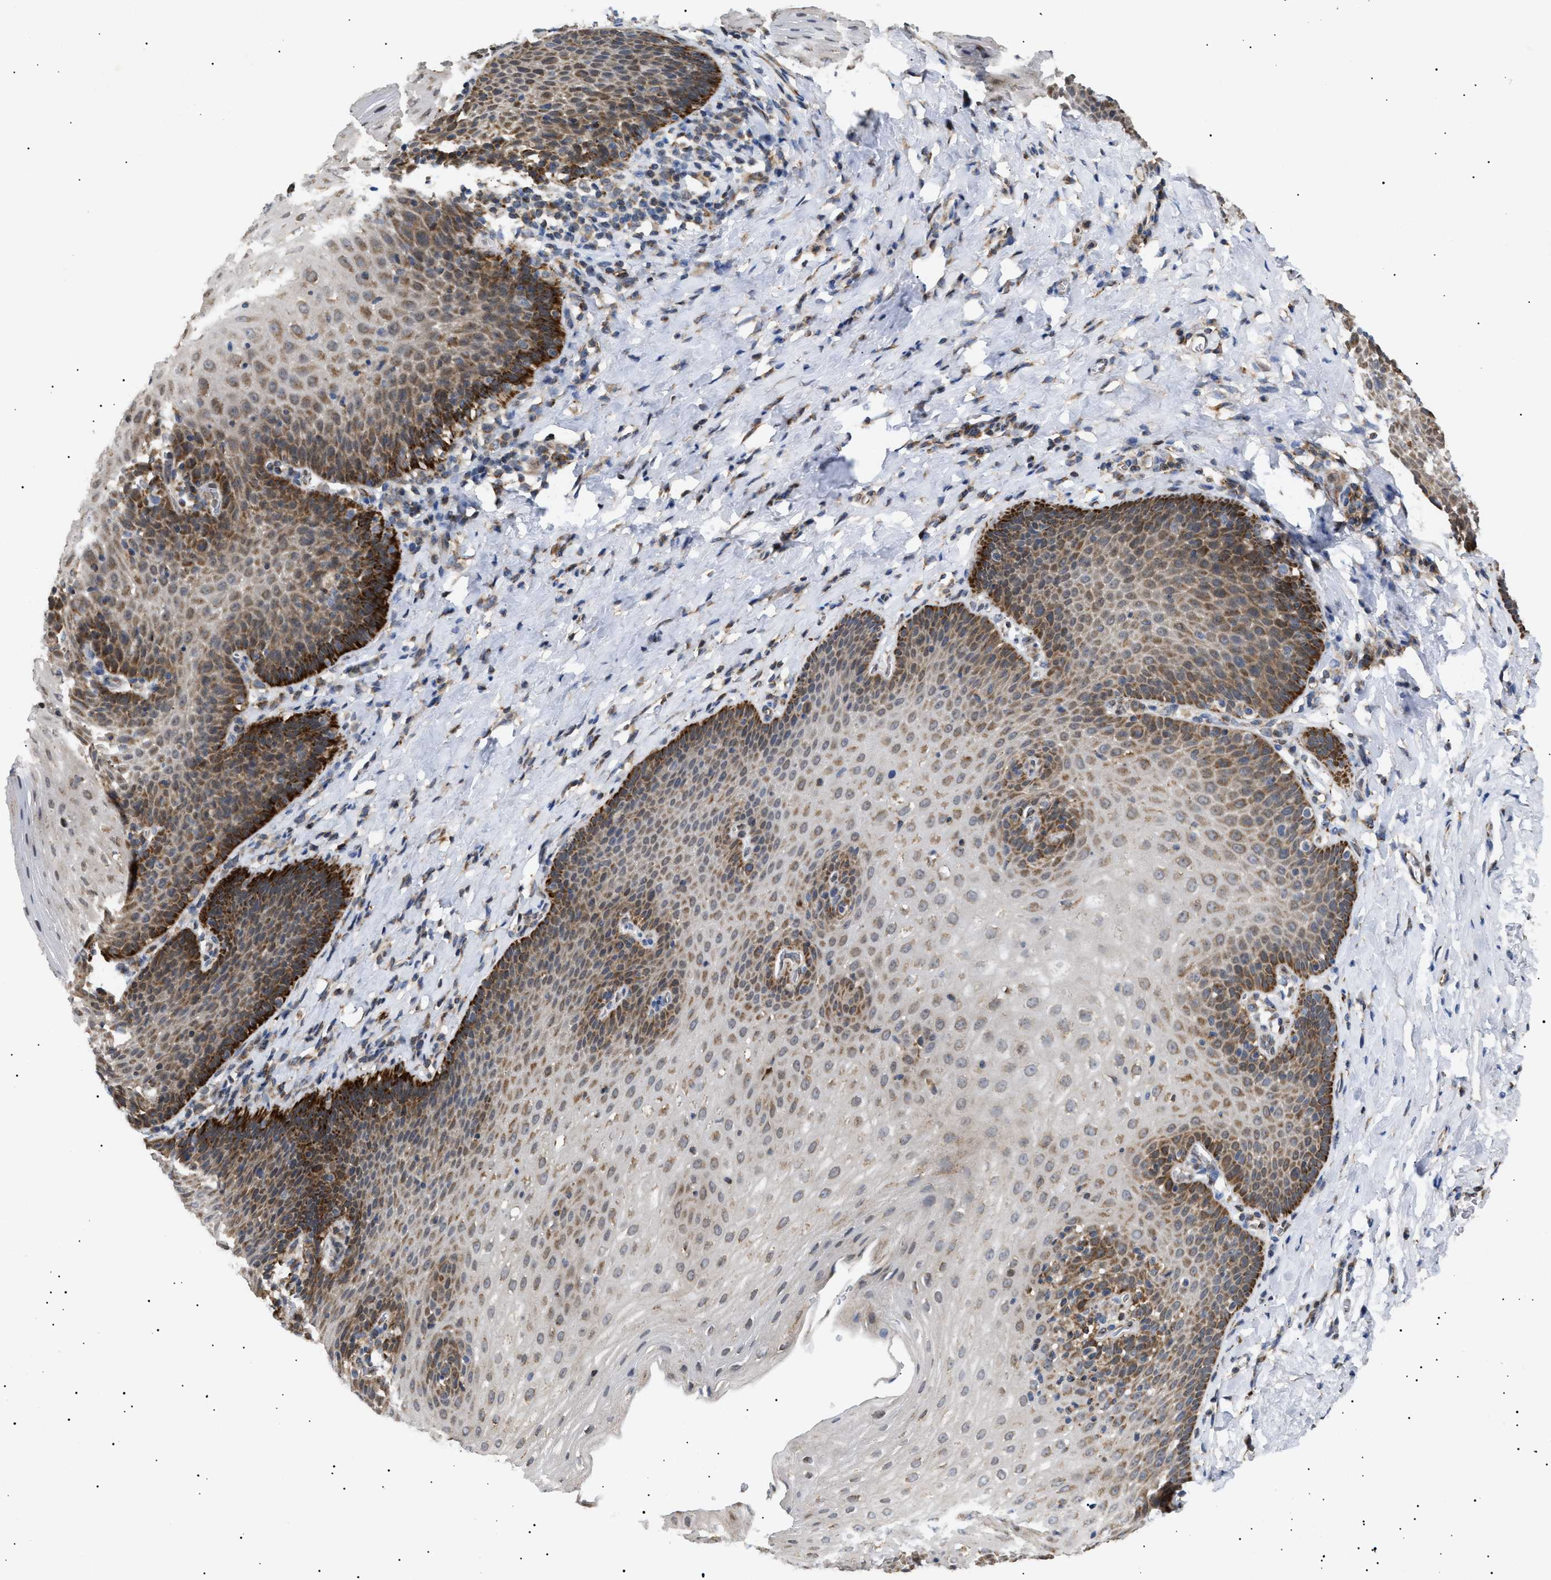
{"staining": {"intensity": "moderate", "quantity": "25%-75%", "location": "cytoplasmic/membranous"}, "tissue": "esophagus", "cell_type": "Squamous epithelial cells", "image_type": "normal", "snomed": [{"axis": "morphology", "description": "Normal tissue, NOS"}, {"axis": "topography", "description": "Esophagus"}], "caption": "Immunohistochemical staining of normal esophagus displays 25%-75% levels of moderate cytoplasmic/membranous protein positivity in approximately 25%-75% of squamous epithelial cells.", "gene": "SIRT5", "patient": {"sex": "female", "age": 61}}